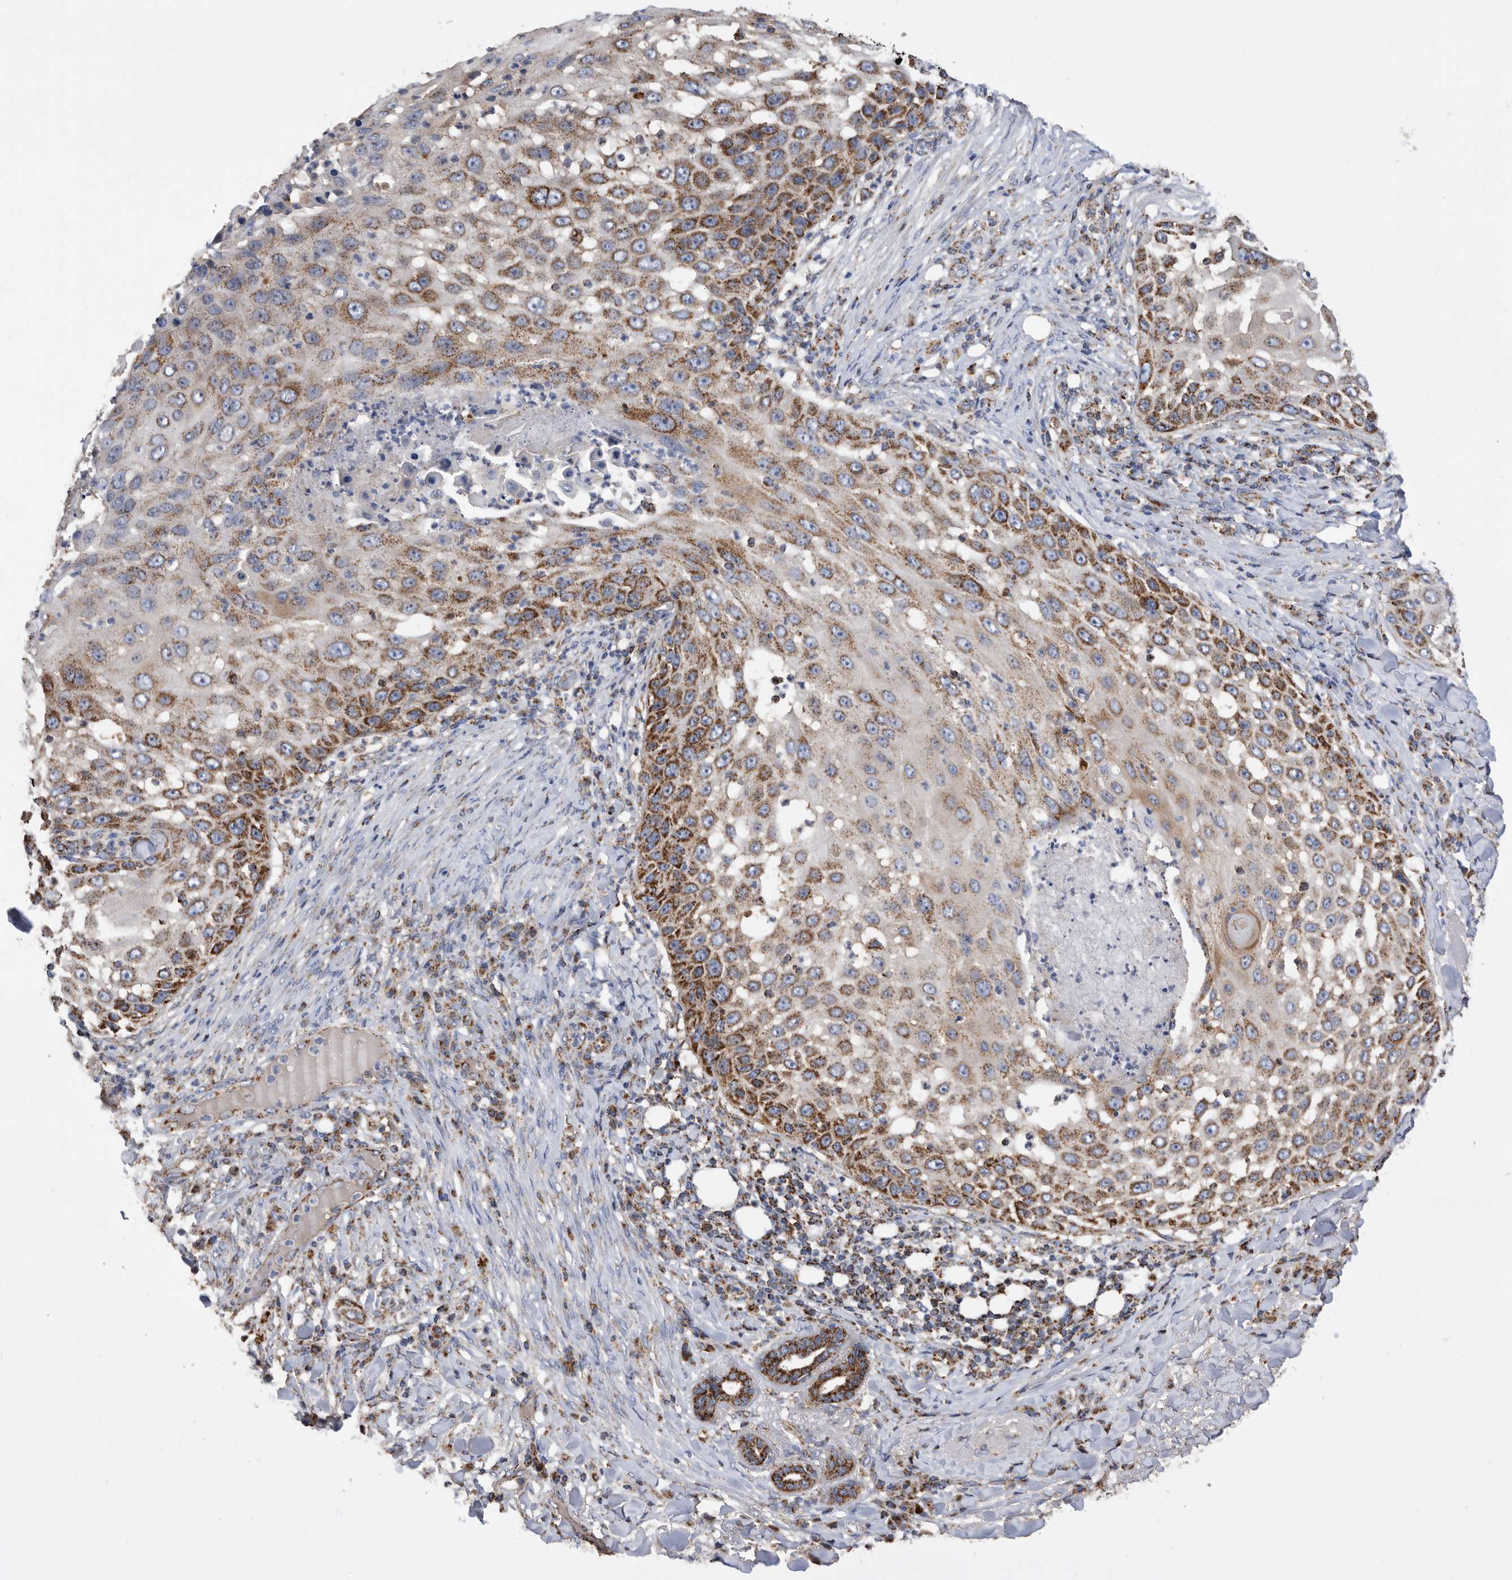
{"staining": {"intensity": "strong", "quantity": "25%-75%", "location": "cytoplasmic/membranous"}, "tissue": "skin cancer", "cell_type": "Tumor cells", "image_type": "cancer", "snomed": [{"axis": "morphology", "description": "Squamous cell carcinoma, NOS"}, {"axis": "topography", "description": "Skin"}], "caption": "Tumor cells display high levels of strong cytoplasmic/membranous staining in about 25%-75% of cells in human skin cancer (squamous cell carcinoma). Immunohistochemistry (ihc) stains the protein of interest in brown and the nuclei are stained blue.", "gene": "WFDC1", "patient": {"sex": "female", "age": 44}}